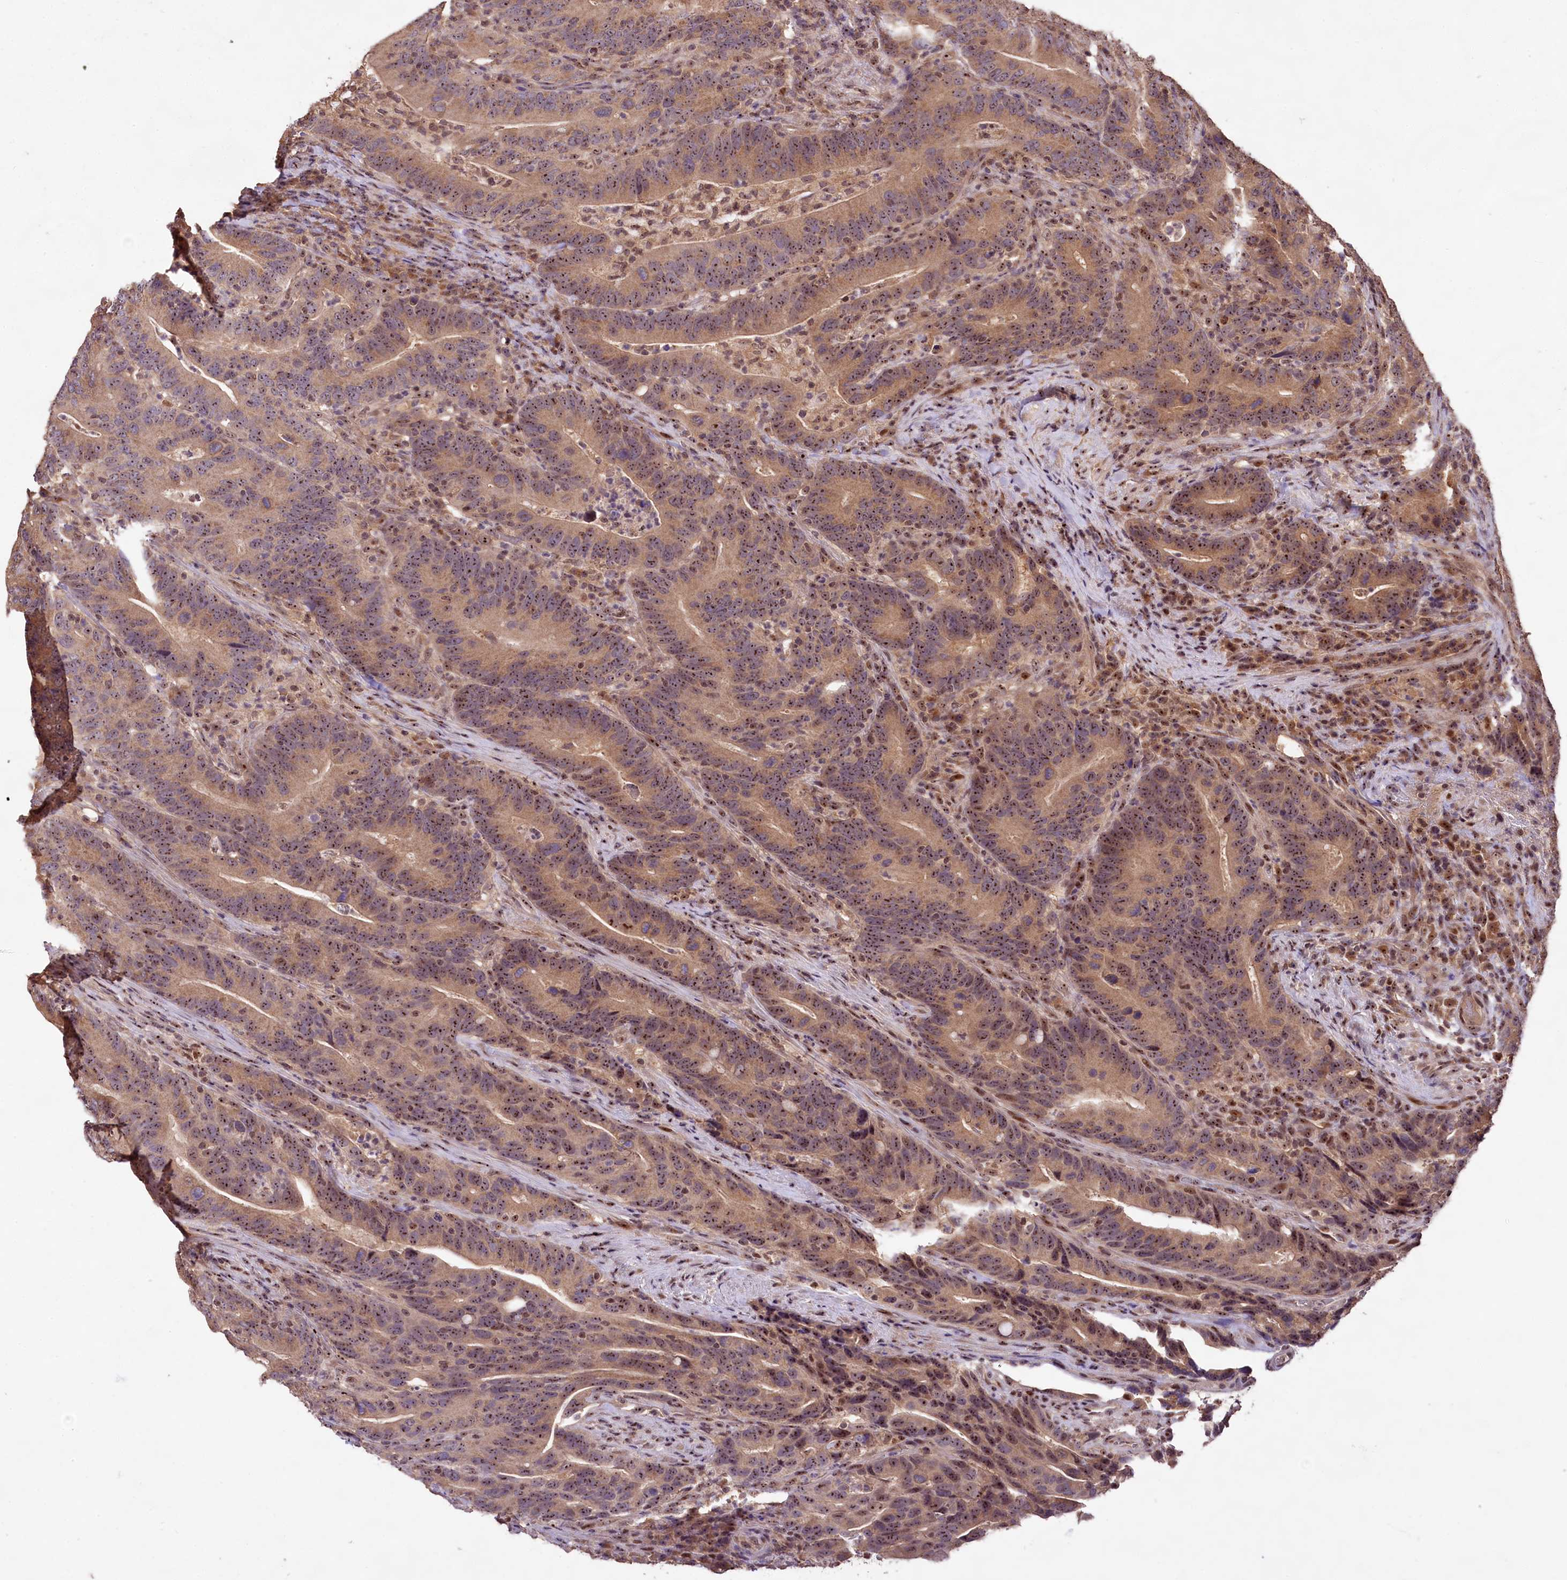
{"staining": {"intensity": "moderate", "quantity": ">75%", "location": "nuclear"}, "tissue": "colorectal cancer", "cell_type": "Tumor cells", "image_type": "cancer", "snomed": [{"axis": "morphology", "description": "Adenocarcinoma, NOS"}, {"axis": "topography", "description": "Colon"}], "caption": "Colorectal adenocarcinoma was stained to show a protein in brown. There is medium levels of moderate nuclear expression in about >75% of tumor cells.", "gene": "RRP8", "patient": {"sex": "female", "age": 66}}